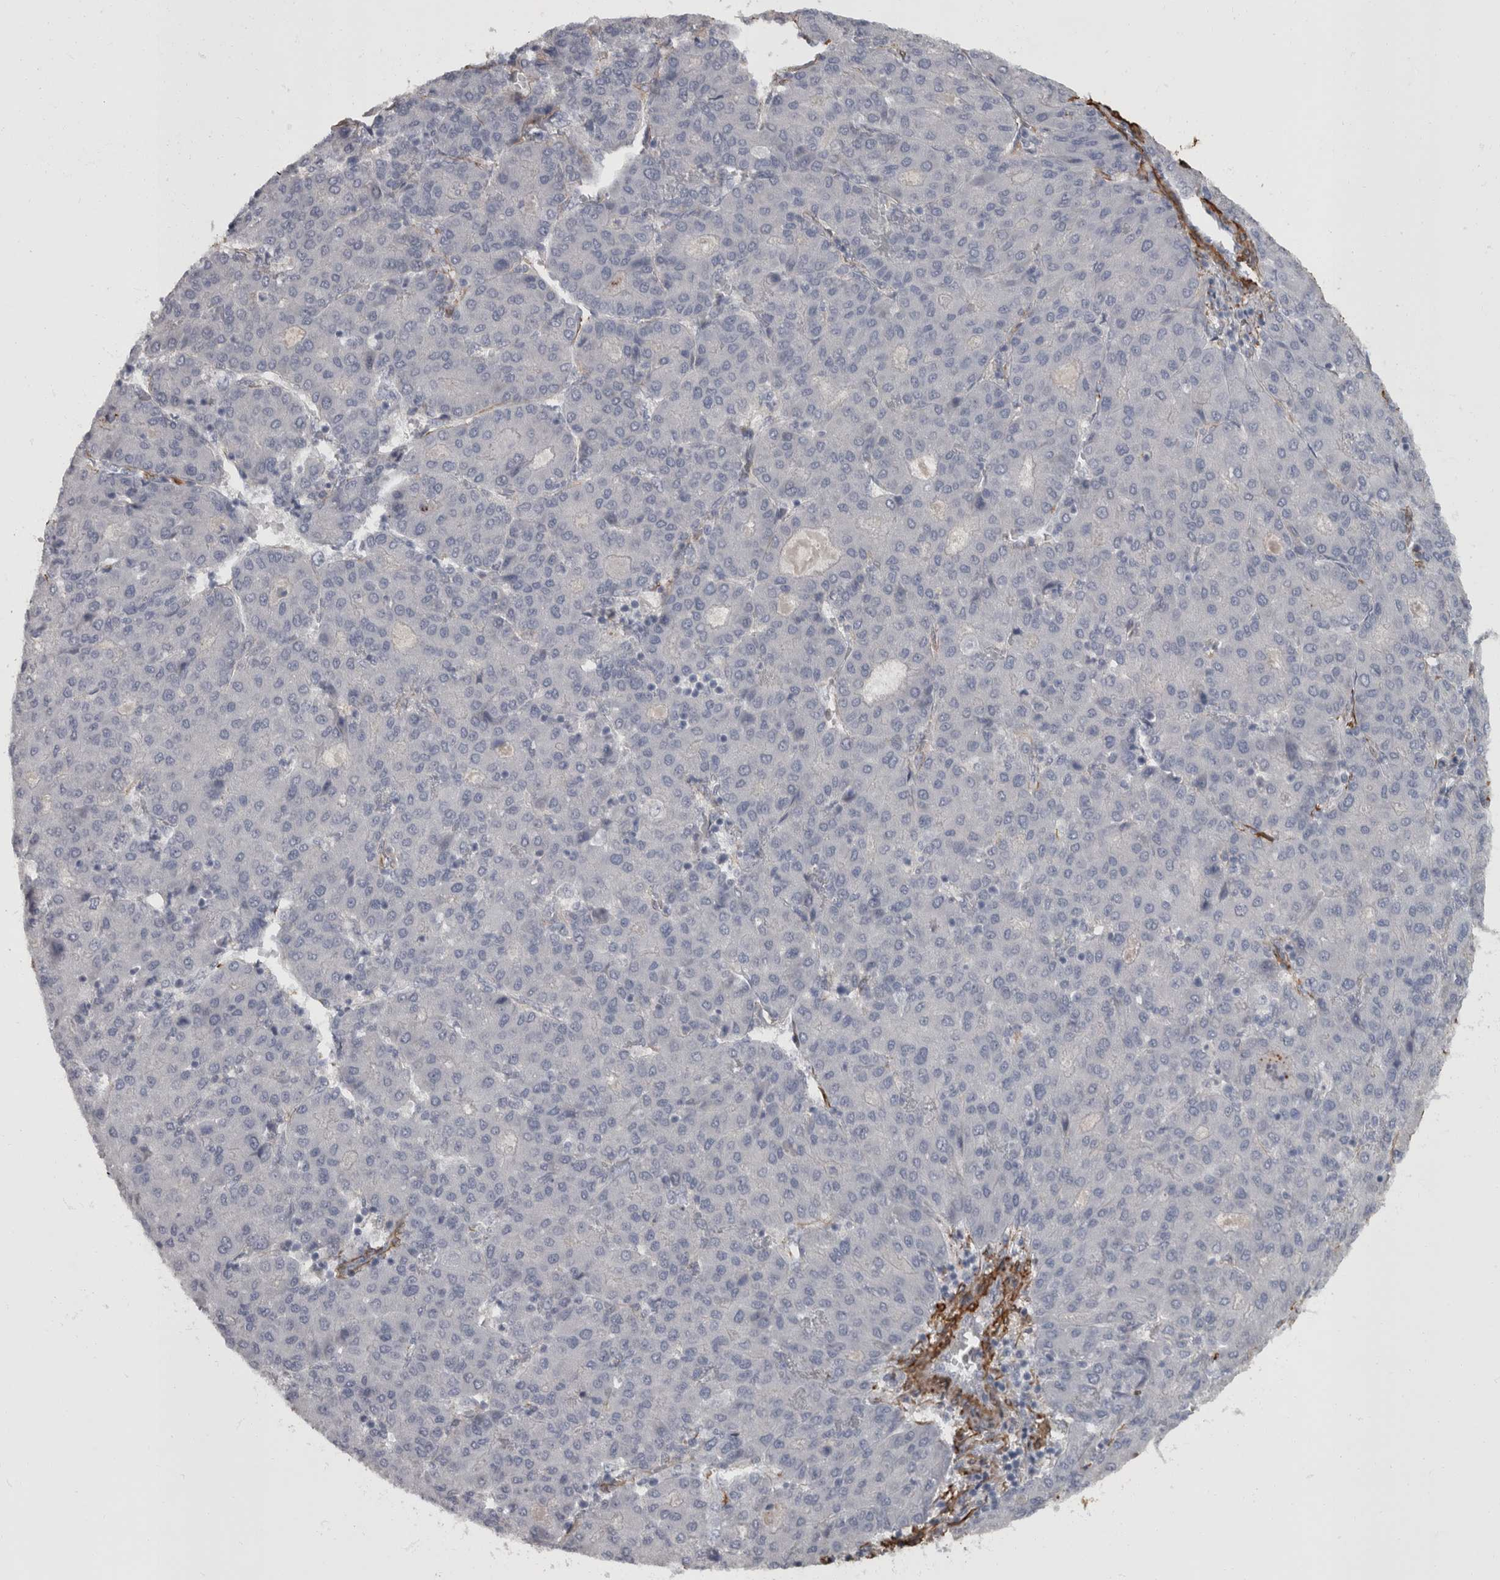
{"staining": {"intensity": "negative", "quantity": "none", "location": "none"}, "tissue": "liver cancer", "cell_type": "Tumor cells", "image_type": "cancer", "snomed": [{"axis": "morphology", "description": "Carcinoma, Hepatocellular, NOS"}, {"axis": "topography", "description": "Liver"}], "caption": "Liver hepatocellular carcinoma was stained to show a protein in brown. There is no significant positivity in tumor cells.", "gene": "MASTL", "patient": {"sex": "male", "age": 65}}